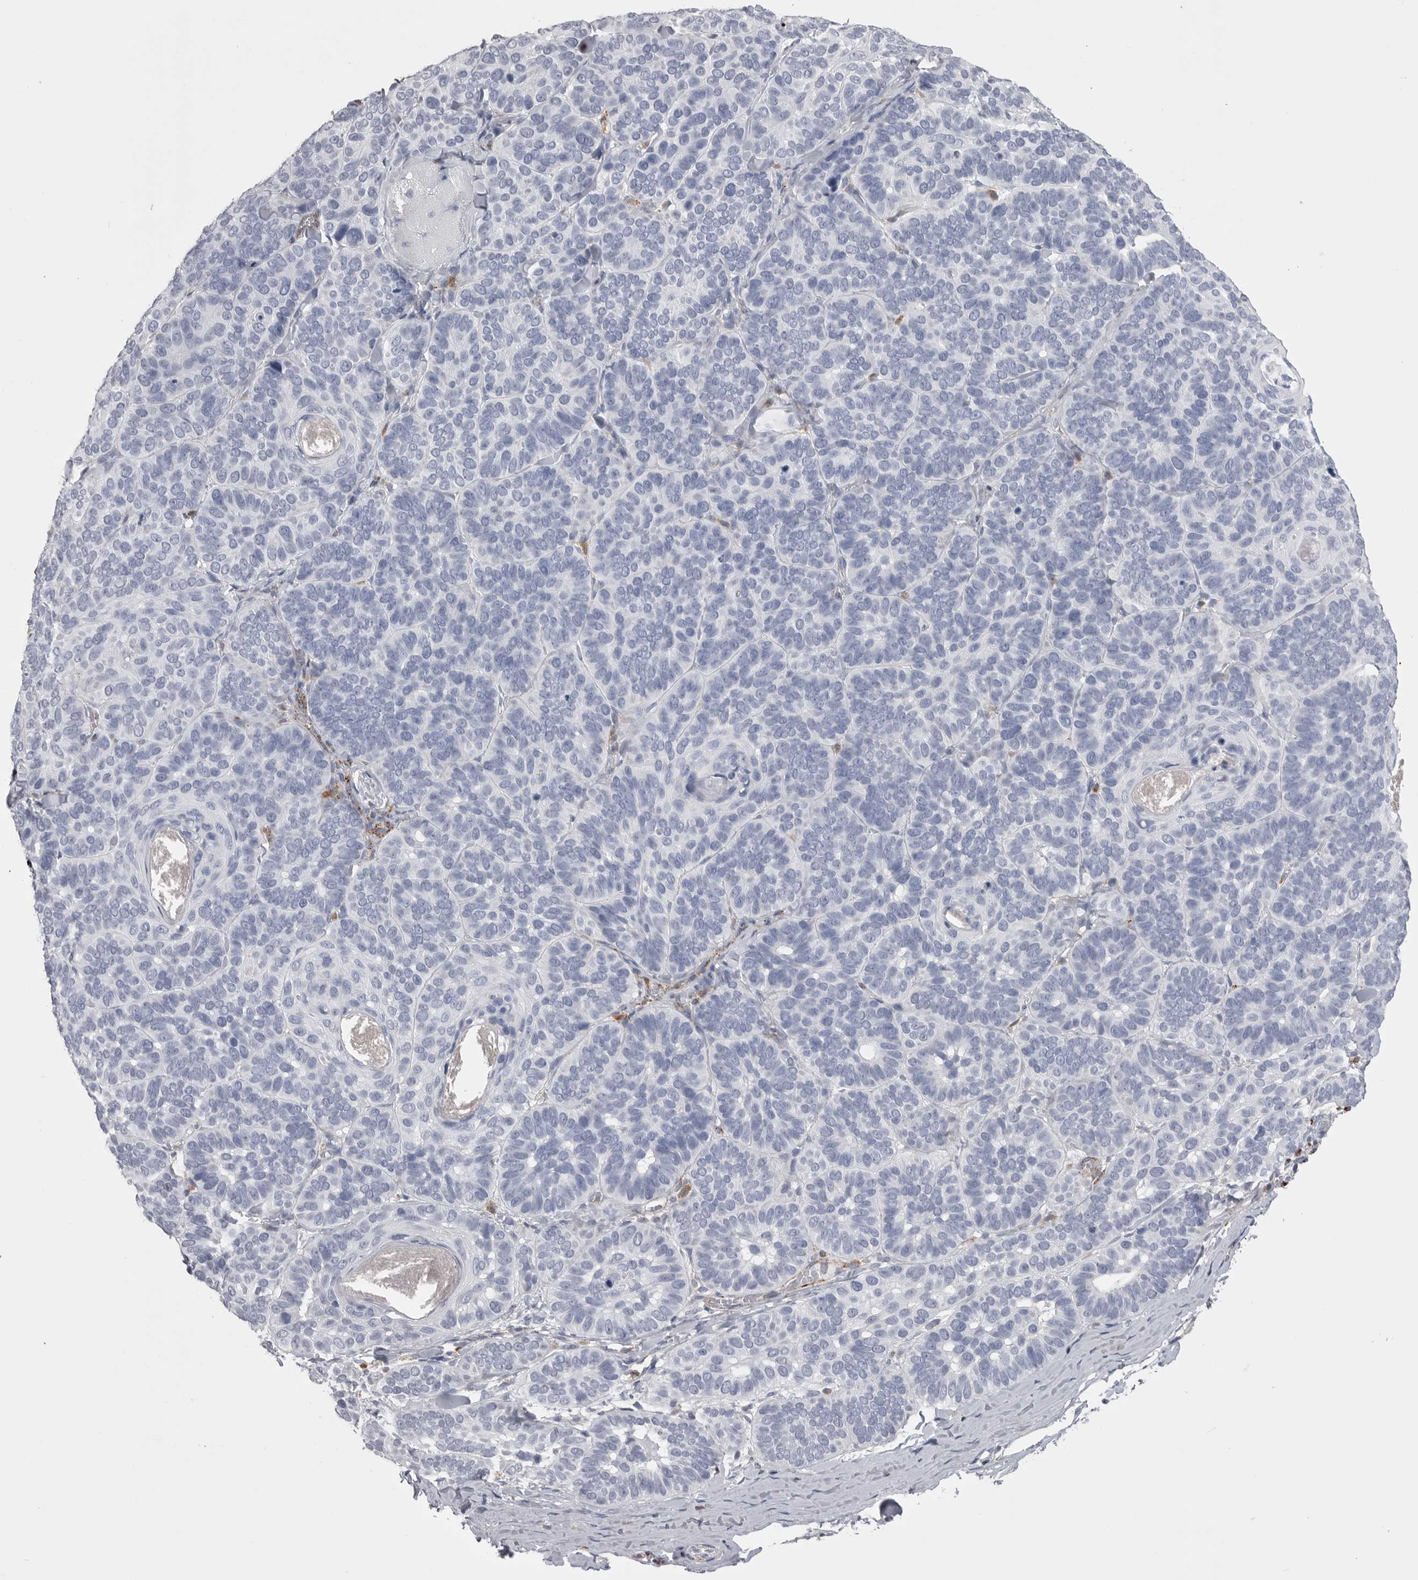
{"staining": {"intensity": "negative", "quantity": "none", "location": "none"}, "tissue": "skin cancer", "cell_type": "Tumor cells", "image_type": "cancer", "snomed": [{"axis": "morphology", "description": "Basal cell carcinoma"}, {"axis": "topography", "description": "Skin"}], "caption": "Protein analysis of skin cancer shows no significant staining in tumor cells. (Brightfield microscopy of DAB (3,3'-diaminobenzidine) IHC at high magnification).", "gene": "PSPN", "patient": {"sex": "male", "age": 62}}